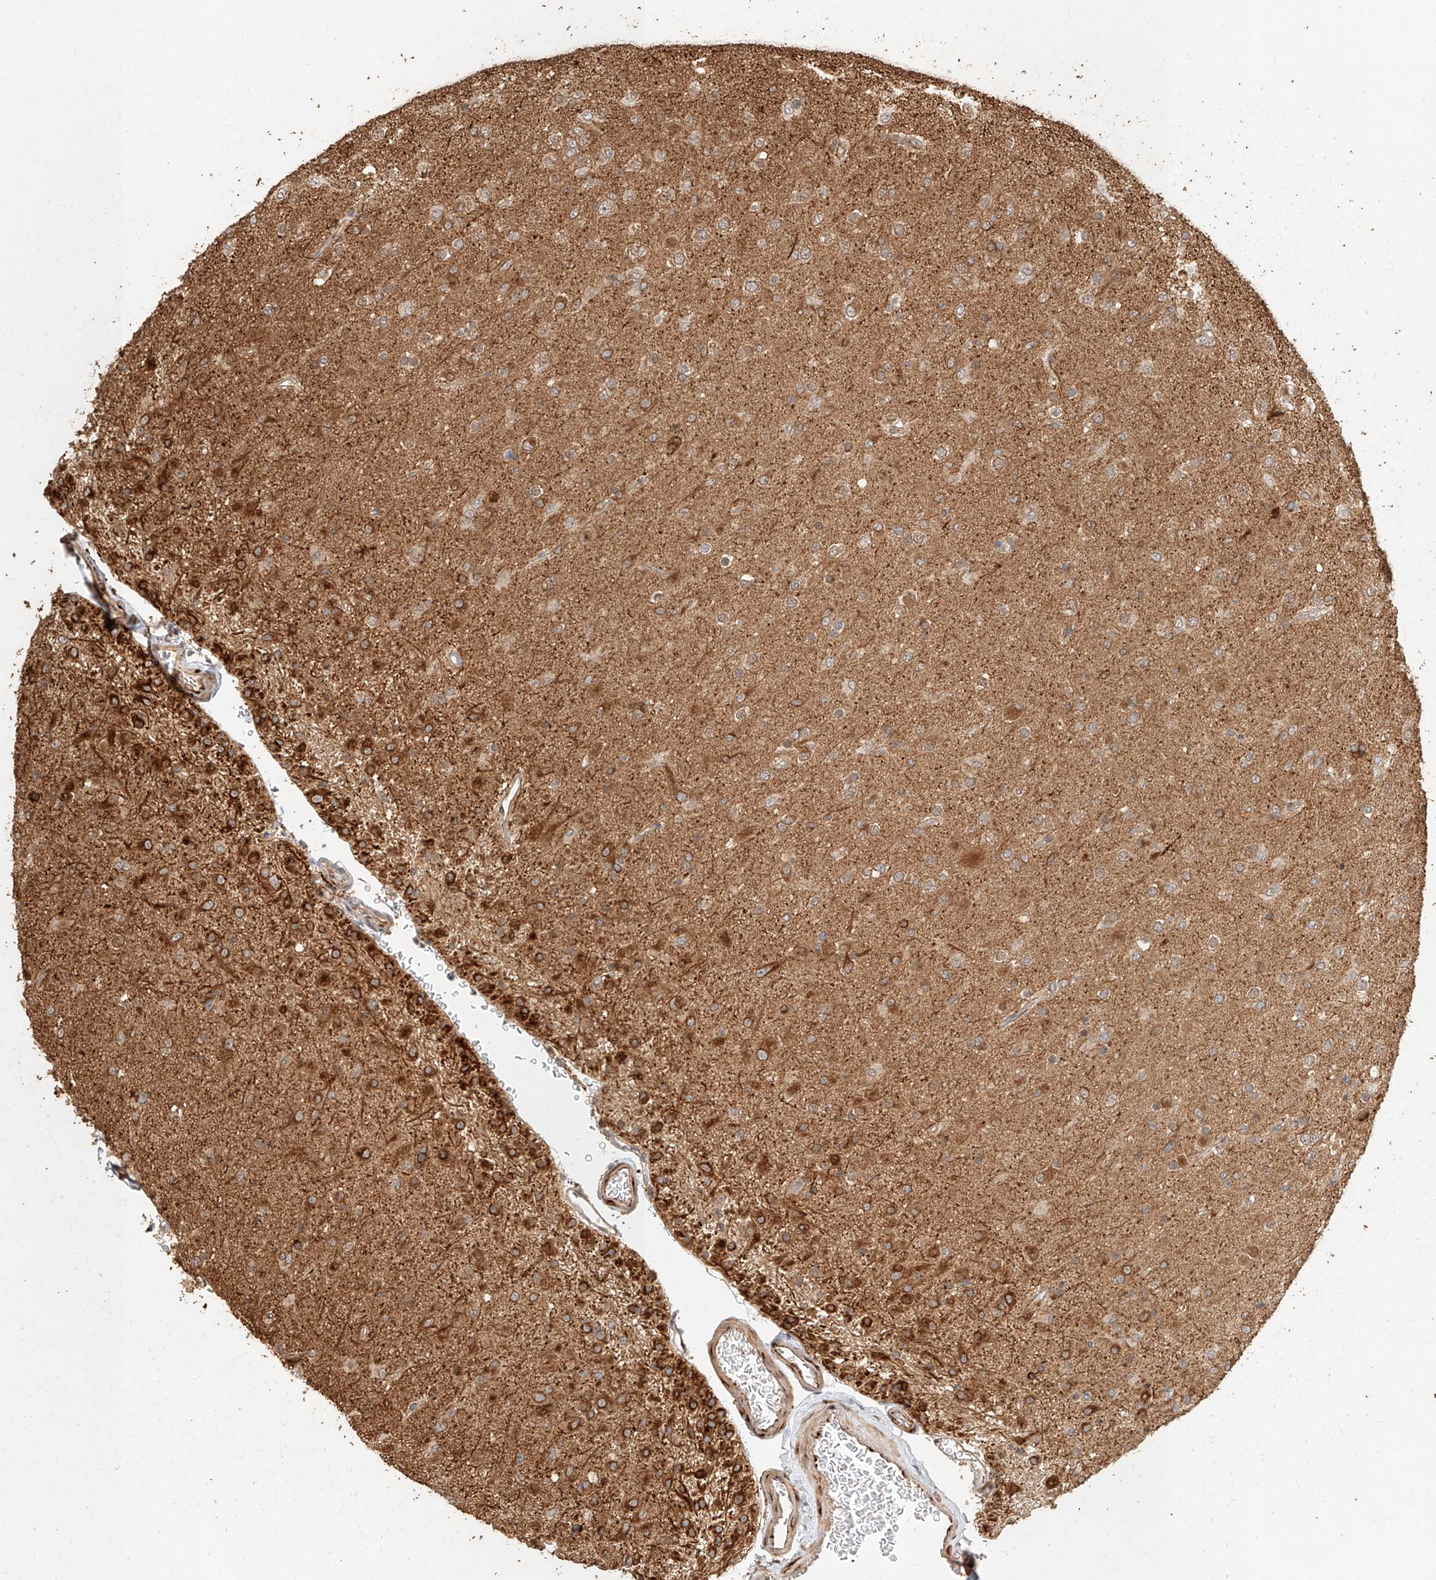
{"staining": {"intensity": "moderate", "quantity": ">75%", "location": "cytoplasmic/membranous"}, "tissue": "glioma", "cell_type": "Tumor cells", "image_type": "cancer", "snomed": [{"axis": "morphology", "description": "Glioma, malignant, Low grade"}, {"axis": "topography", "description": "Brain"}], "caption": "Glioma stained with a protein marker exhibits moderate staining in tumor cells.", "gene": "NAP1L1", "patient": {"sex": "male", "age": 65}}